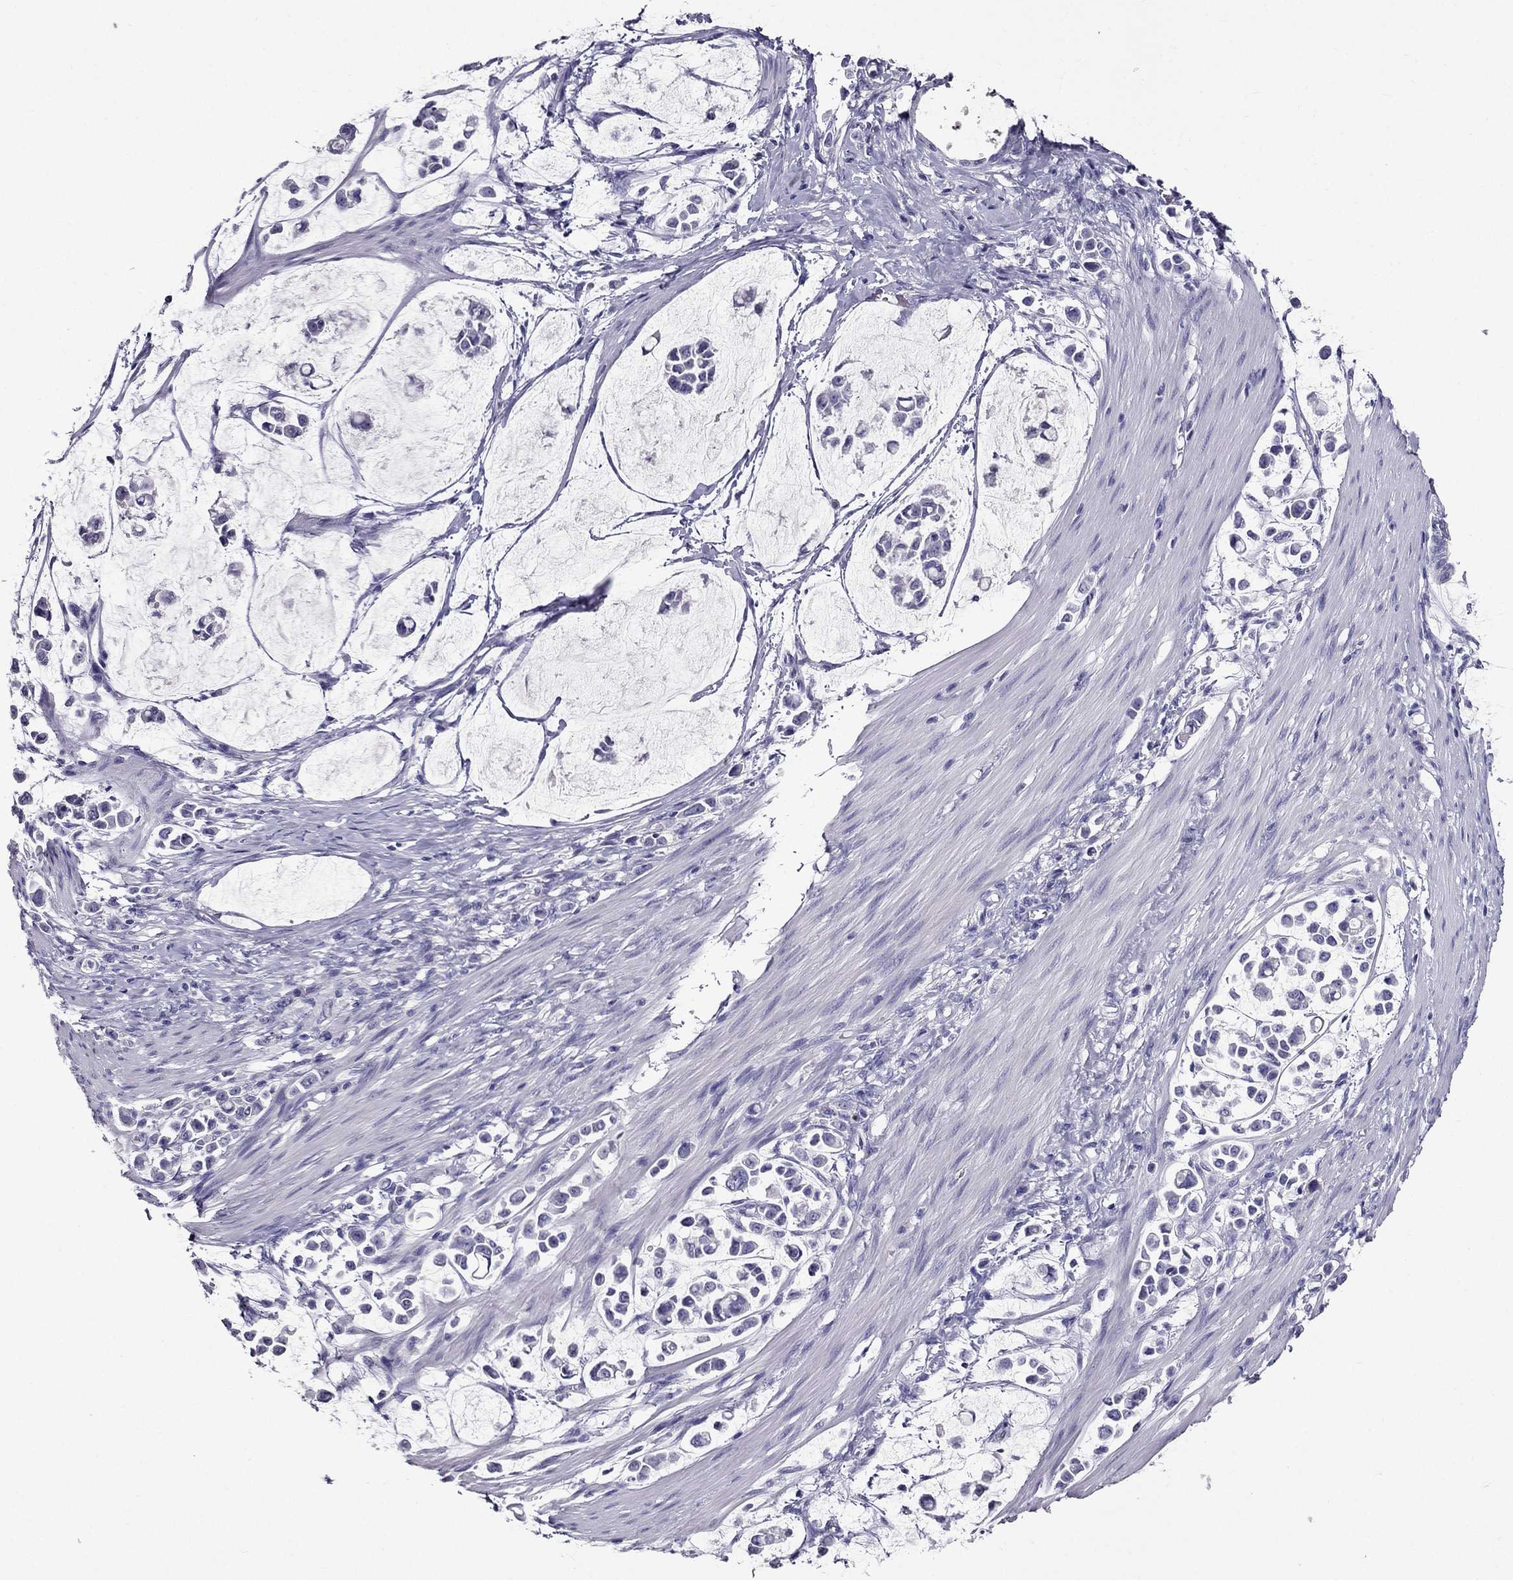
{"staining": {"intensity": "negative", "quantity": "none", "location": "none"}, "tissue": "stomach cancer", "cell_type": "Tumor cells", "image_type": "cancer", "snomed": [{"axis": "morphology", "description": "Adenocarcinoma, NOS"}, {"axis": "topography", "description": "Stomach"}], "caption": "DAB (3,3'-diaminobenzidine) immunohistochemical staining of human adenocarcinoma (stomach) demonstrates no significant expression in tumor cells.", "gene": "ZNF541", "patient": {"sex": "male", "age": 82}}